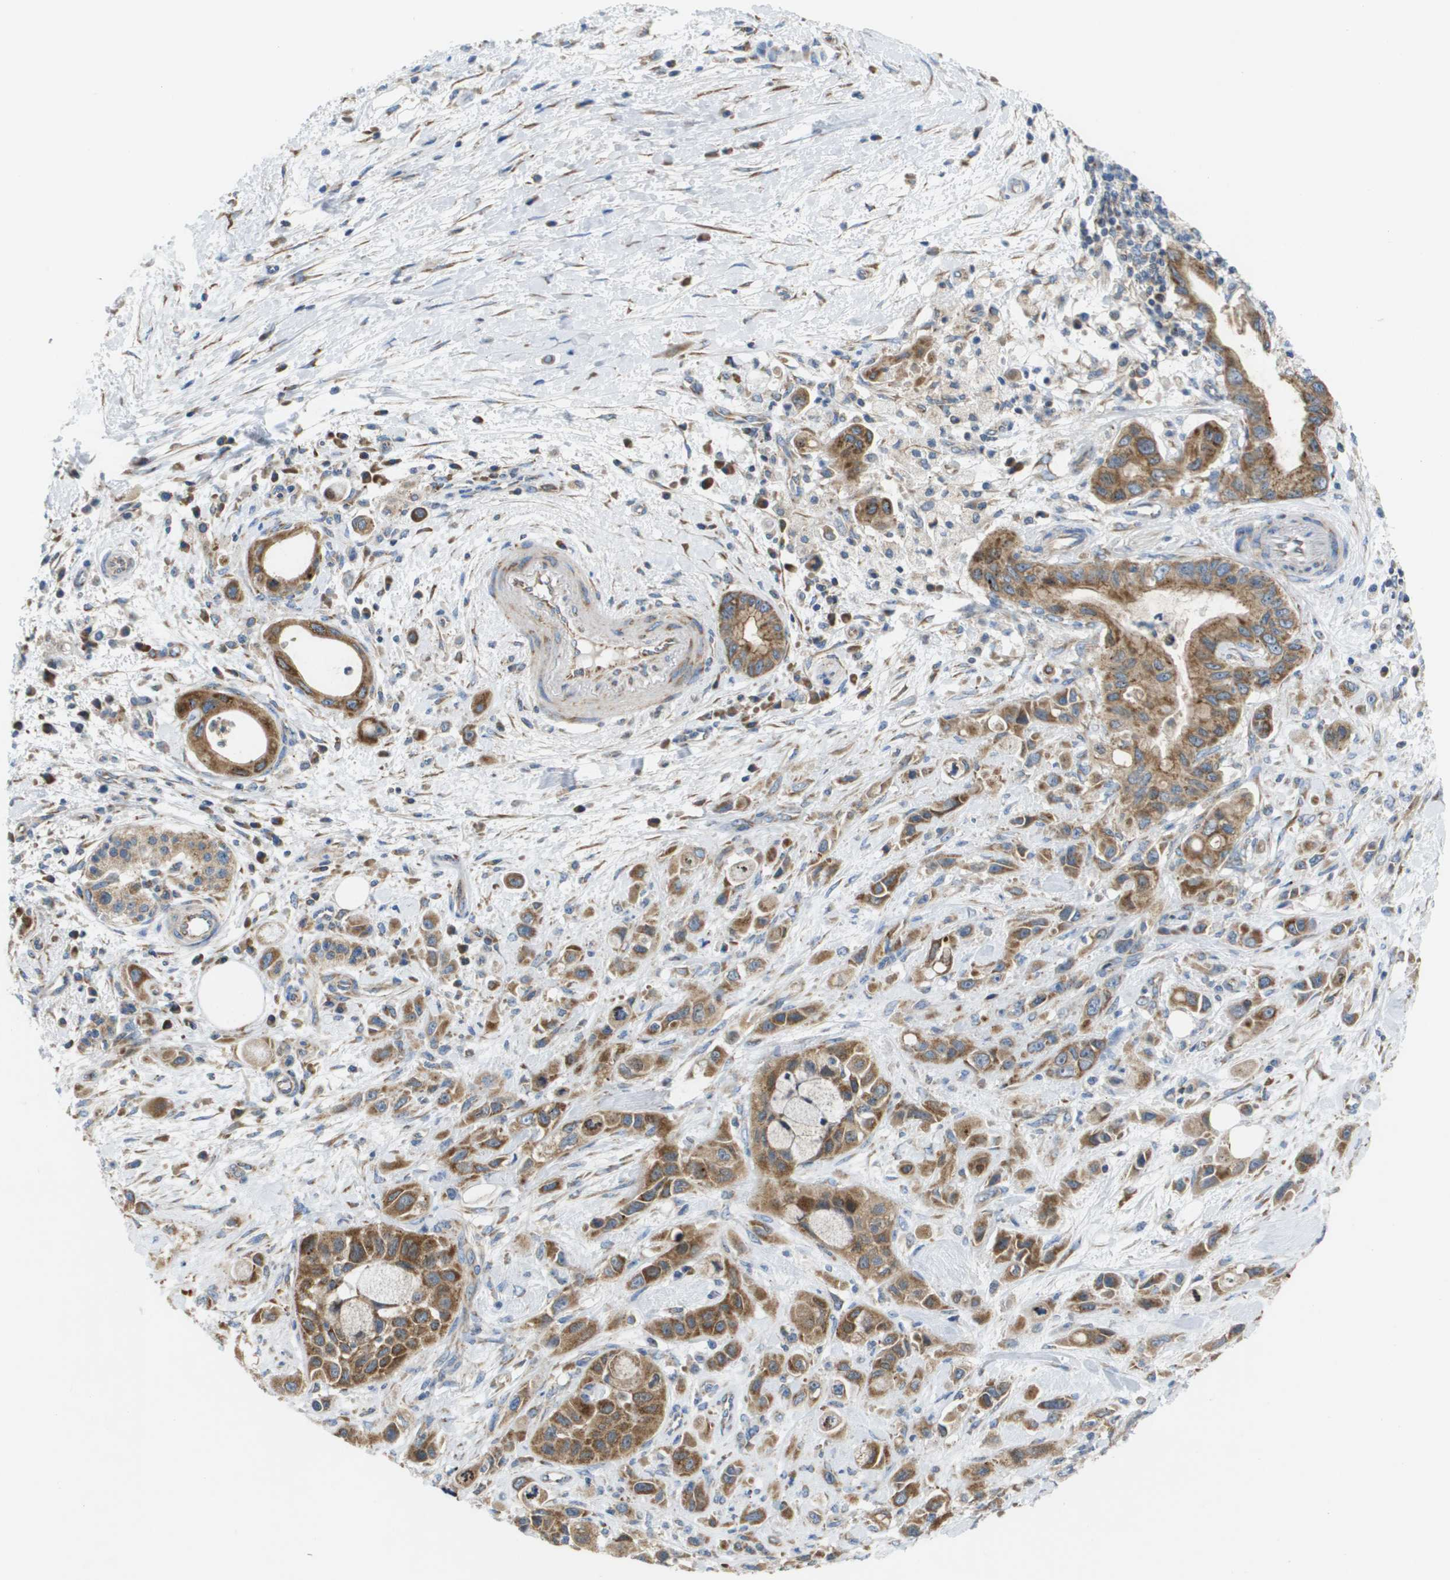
{"staining": {"intensity": "strong", "quantity": ">75%", "location": "cytoplasmic/membranous"}, "tissue": "pancreatic cancer", "cell_type": "Tumor cells", "image_type": "cancer", "snomed": [{"axis": "morphology", "description": "Adenocarcinoma, NOS"}, {"axis": "topography", "description": "Pancreas"}], "caption": "Human pancreatic cancer (adenocarcinoma) stained with a protein marker reveals strong staining in tumor cells.", "gene": "FIS1", "patient": {"sex": "female", "age": 73}}